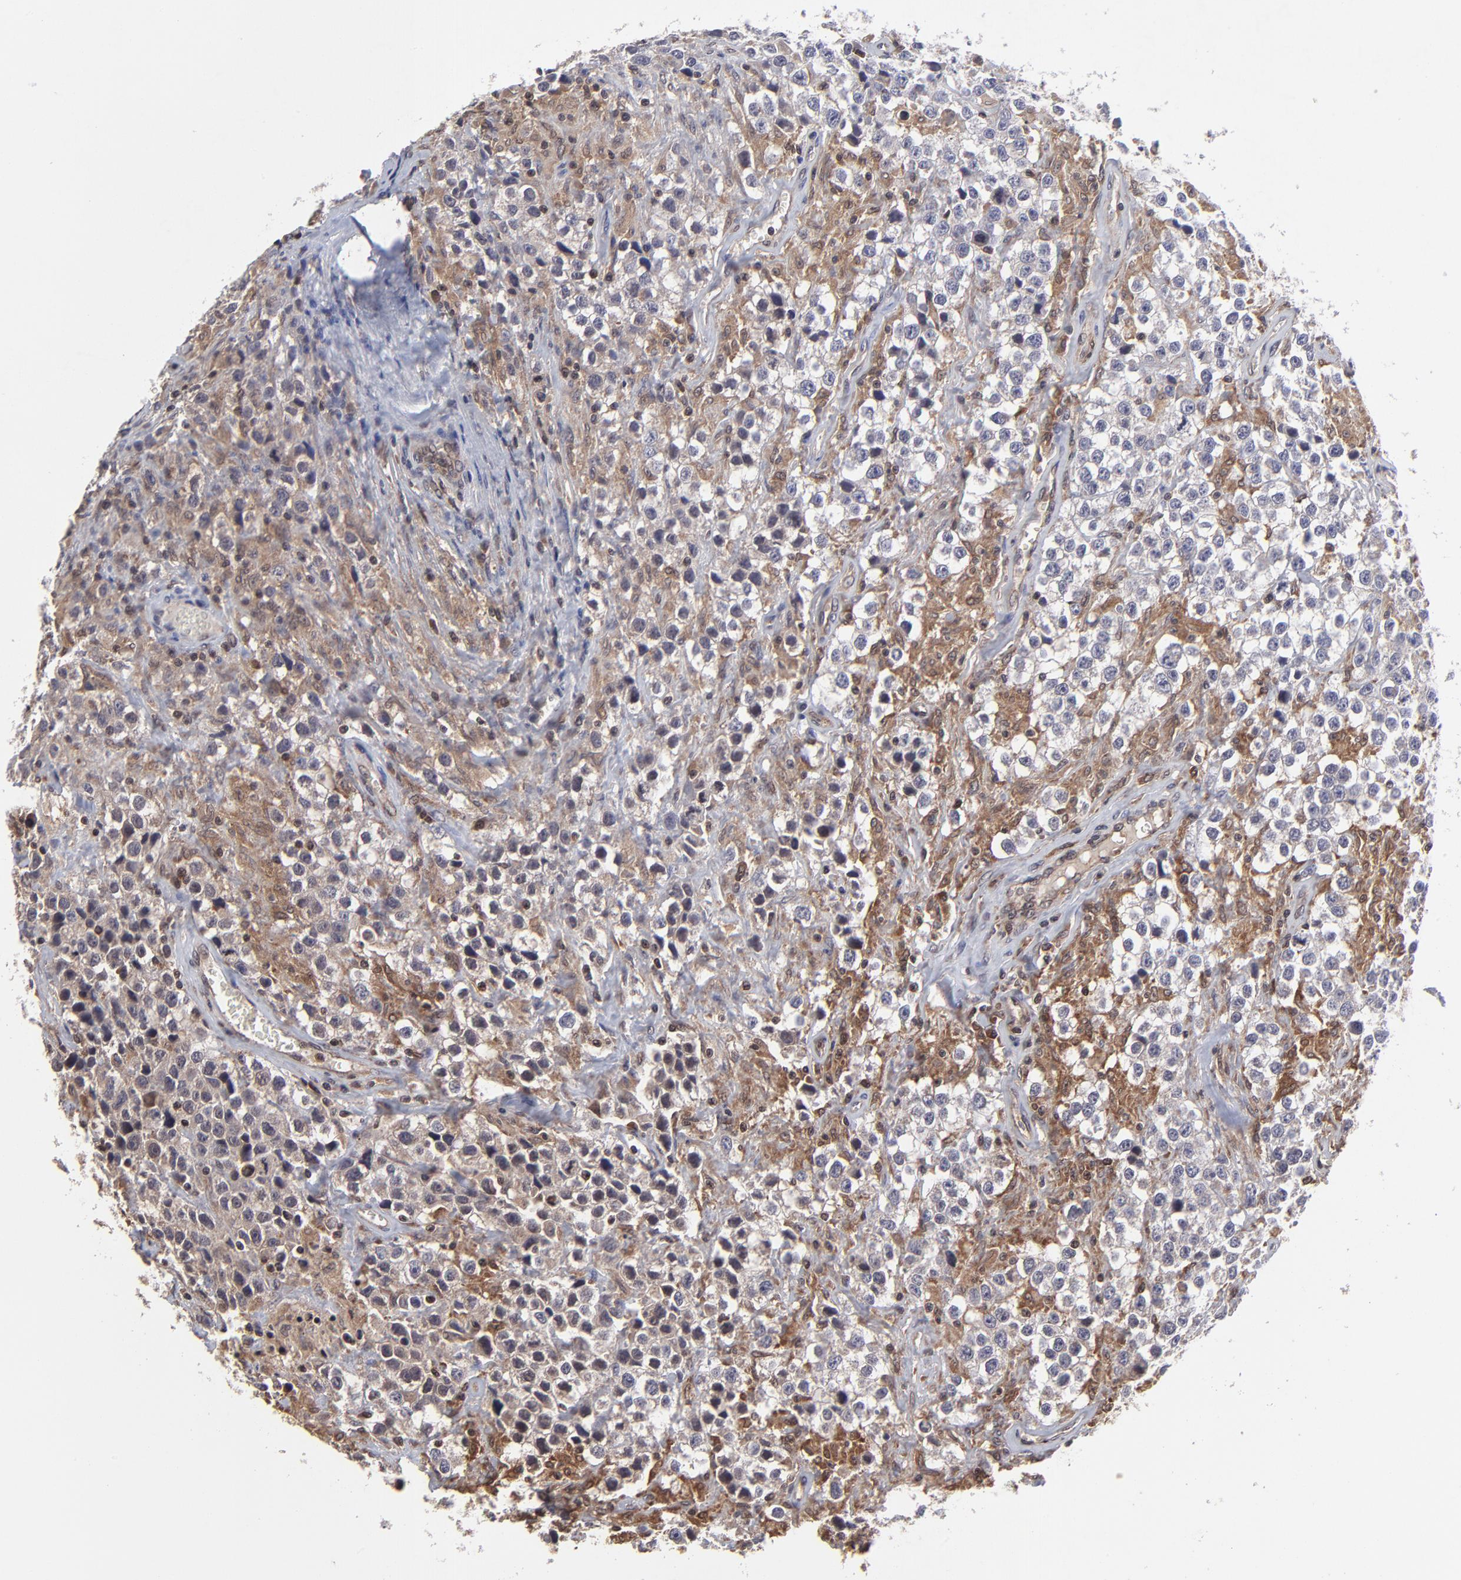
{"staining": {"intensity": "moderate", "quantity": "25%-75%", "location": "cytoplasmic/membranous"}, "tissue": "testis cancer", "cell_type": "Tumor cells", "image_type": "cancer", "snomed": [{"axis": "morphology", "description": "Seminoma, NOS"}, {"axis": "topography", "description": "Testis"}], "caption": "The histopathology image demonstrates staining of seminoma (testis), revealing moderate cytoplasmic/membranous protein positivity (brown color) within tumor cells.", "gene": "UBE2L6", "patient": {"sex": "male", "age": 43}}